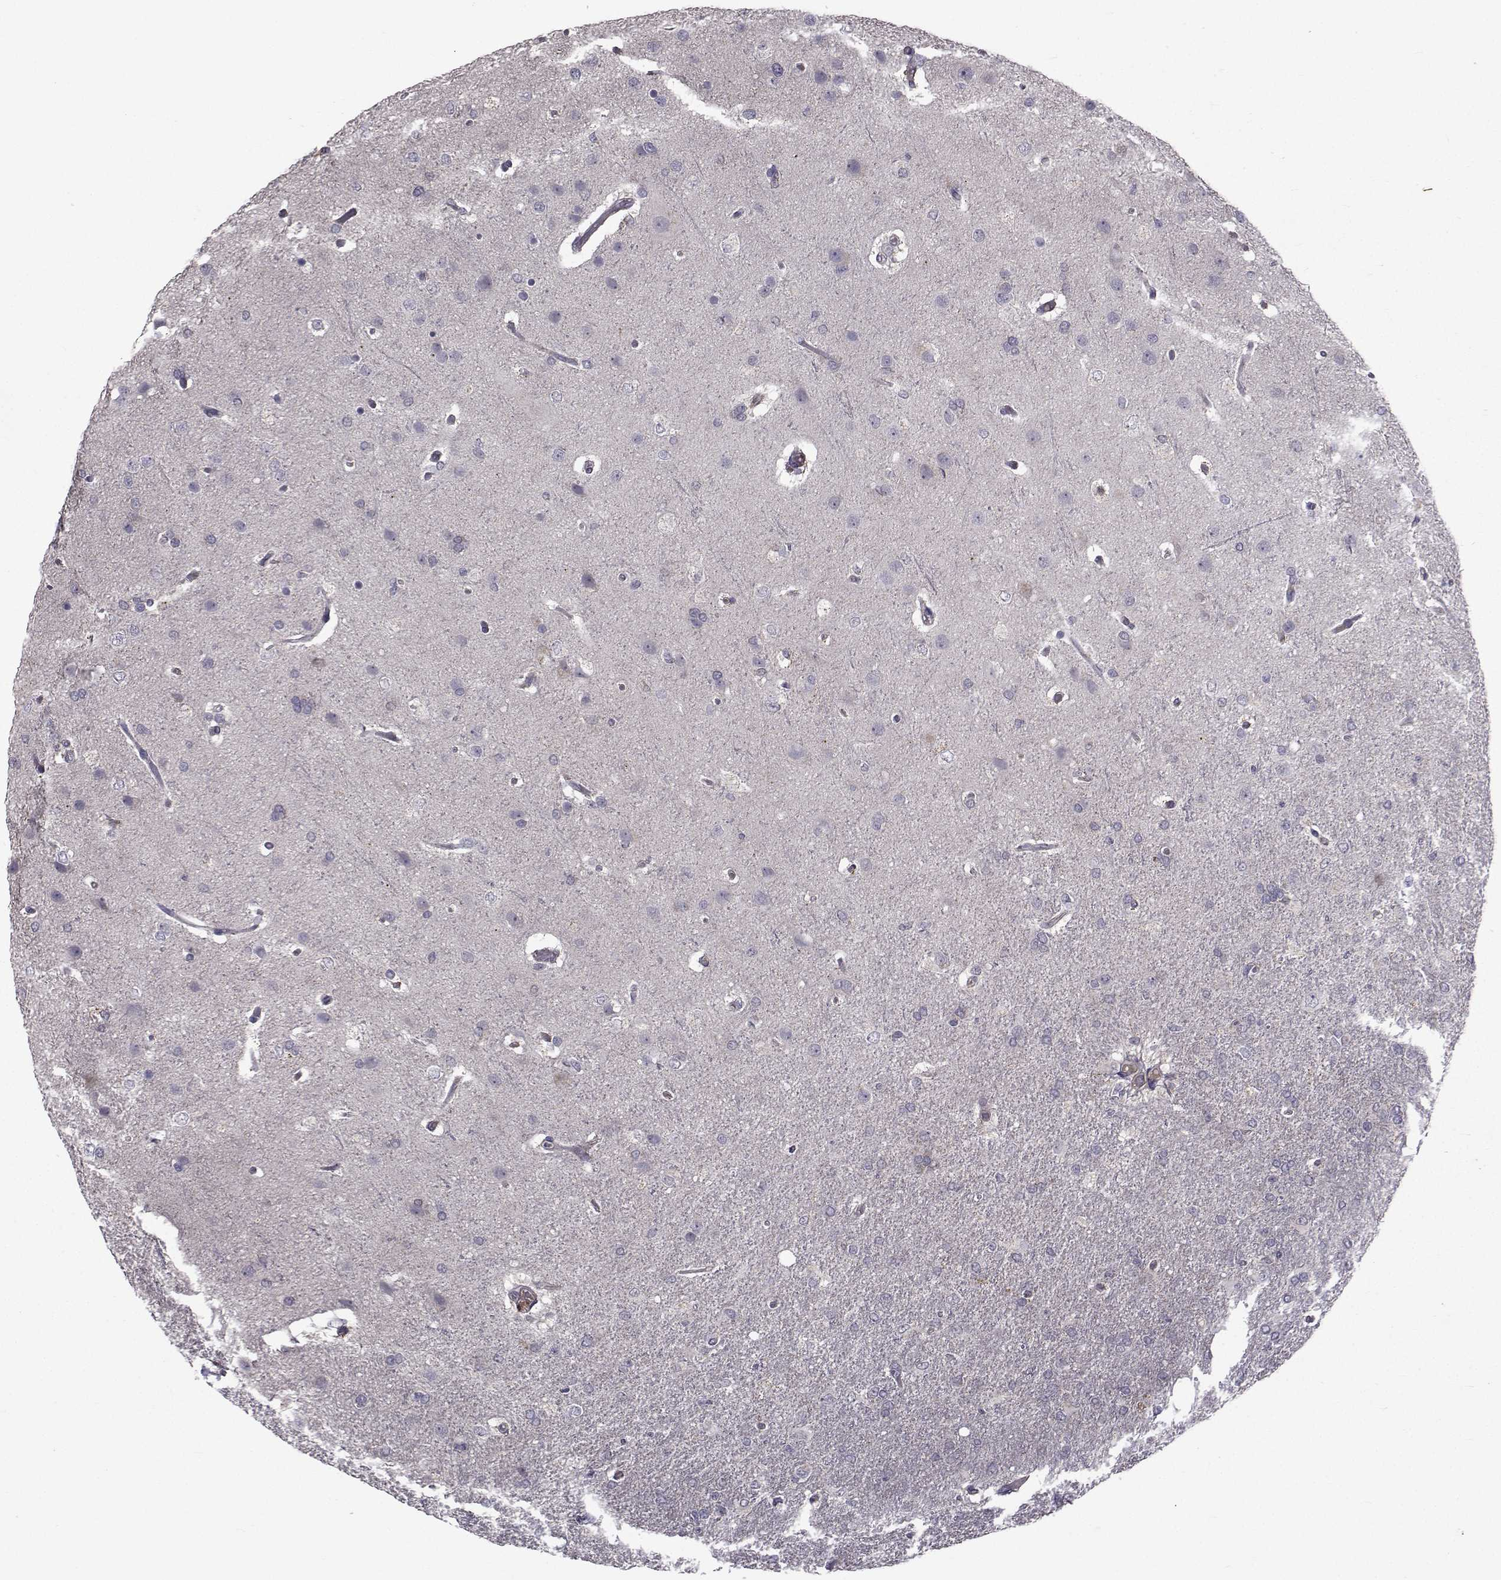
{"staining": {"intensity": "negative", "quantity": "none", "location": "none"}, "tissue": "glioma", "cell_type": "Tumor cells", "image_type": "cancer", "snomed": [{"axis": "morphology", "description": "Glioma, malignant, High grade"}, {"axis": "topography", "description": "Brain"}], "caption": "Glioma was stained to show a protein in brown. There is no significant staining in tumor cells. (Stains: DAB (3,3'-diaminobenzidine) immunohistochemistry (IHC) with hematoxylin counter stain, Microscopy: brightfield microscopy at high magnification).", "gene": "FDXR", "patient": {"sex": "male", "age": 68}}